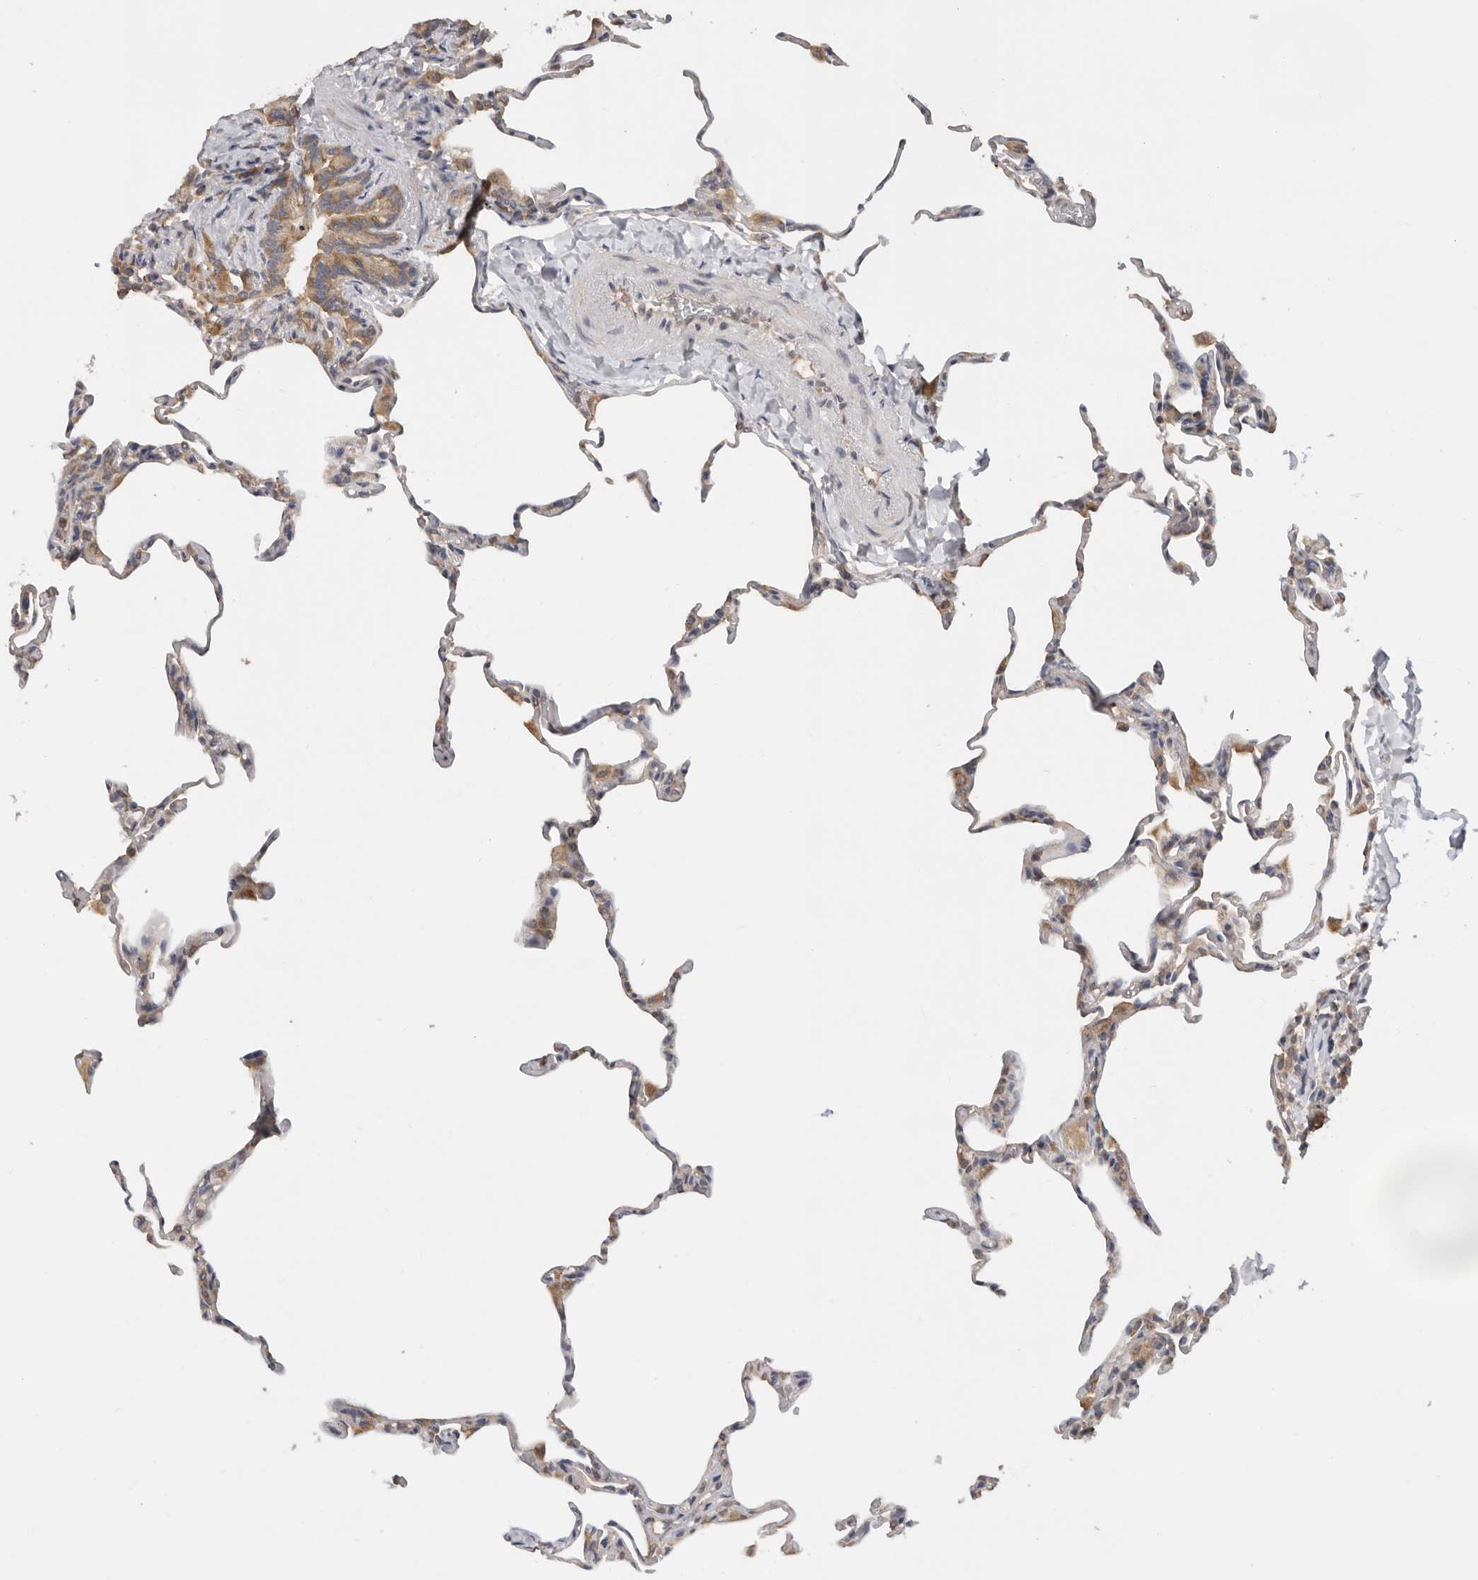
{"staining": {"intensity": "moderate", "quantity": "<25%", "location": "cytoplasmic/membranous"}, "tissue": "lung", "cell_type": "Alveolar cells", "image_type": "normal", "snomed": [{"axis": "morphology", "description": "Normal tissue, NOS"}, {"axis": "topography", "description": "Lung"}], "caption": "Immunohistochemical staining of benign human lung demonstrates low levels of moderate cytoplasmic/membranous expression in approximately <25% of alveolar cells. Nuclei are stained in blue.", "gene": "PPP1R42", "patient": {"sex": "male", "age": 20}}